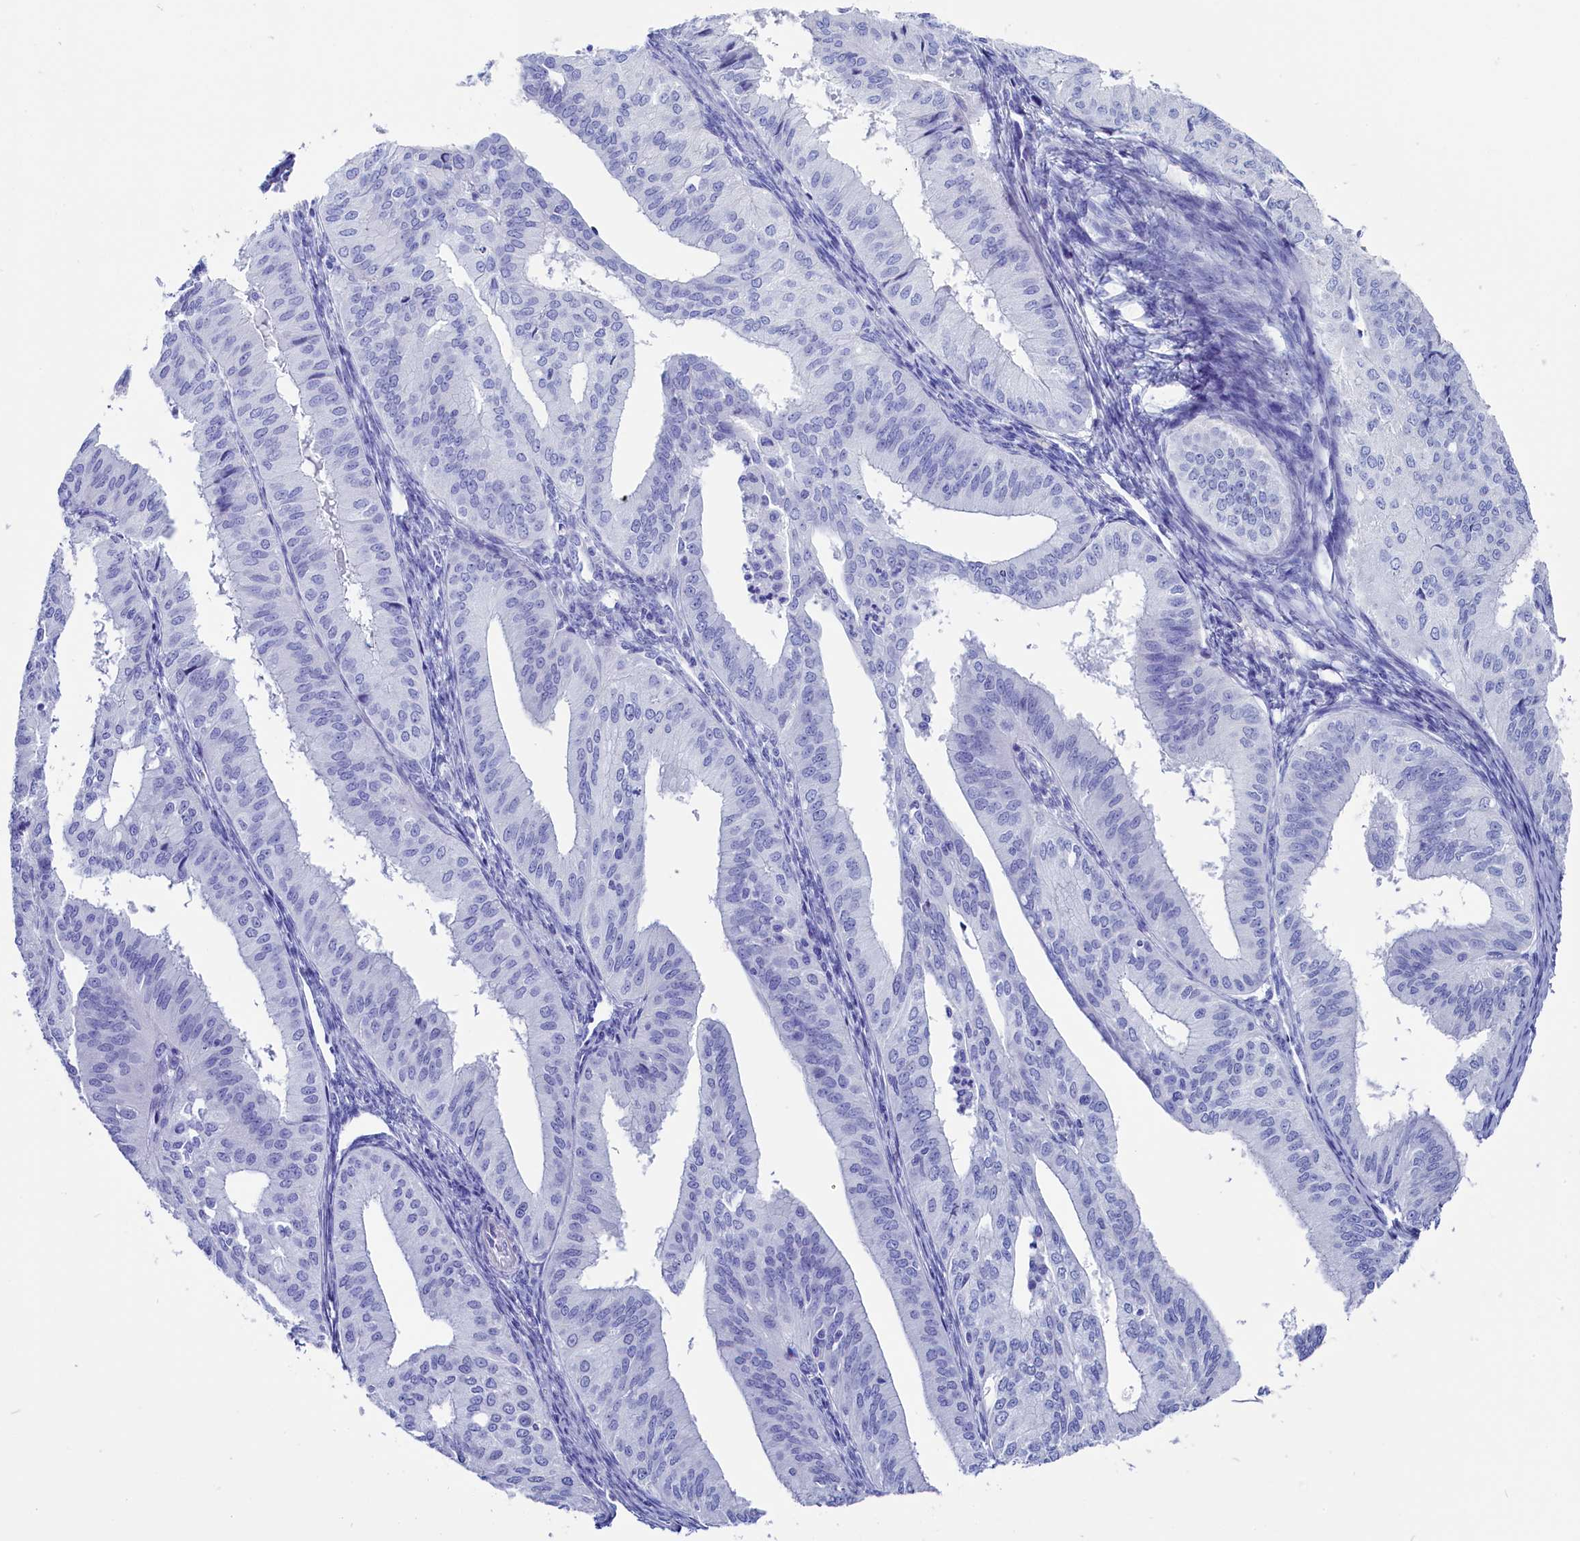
{"staining": {"intensity": "negative", "quantity": "none", "location": "none"}, "tissue": "endometrial cancer", "cell_type": "Tumor cells", "image_type": "cancer", "snomed": [{"axis": "morphology", "description": "Adenocarcinoma, NOS"}, {"axis": "topography", "description": "Endometrium"}], "caption": "Immunohistochemical staining of endometrial cancer demonstrates no significant staining in tumor cells.", "gene": "ANKRD29", "patient": {"sex": "female", "age": 50}}